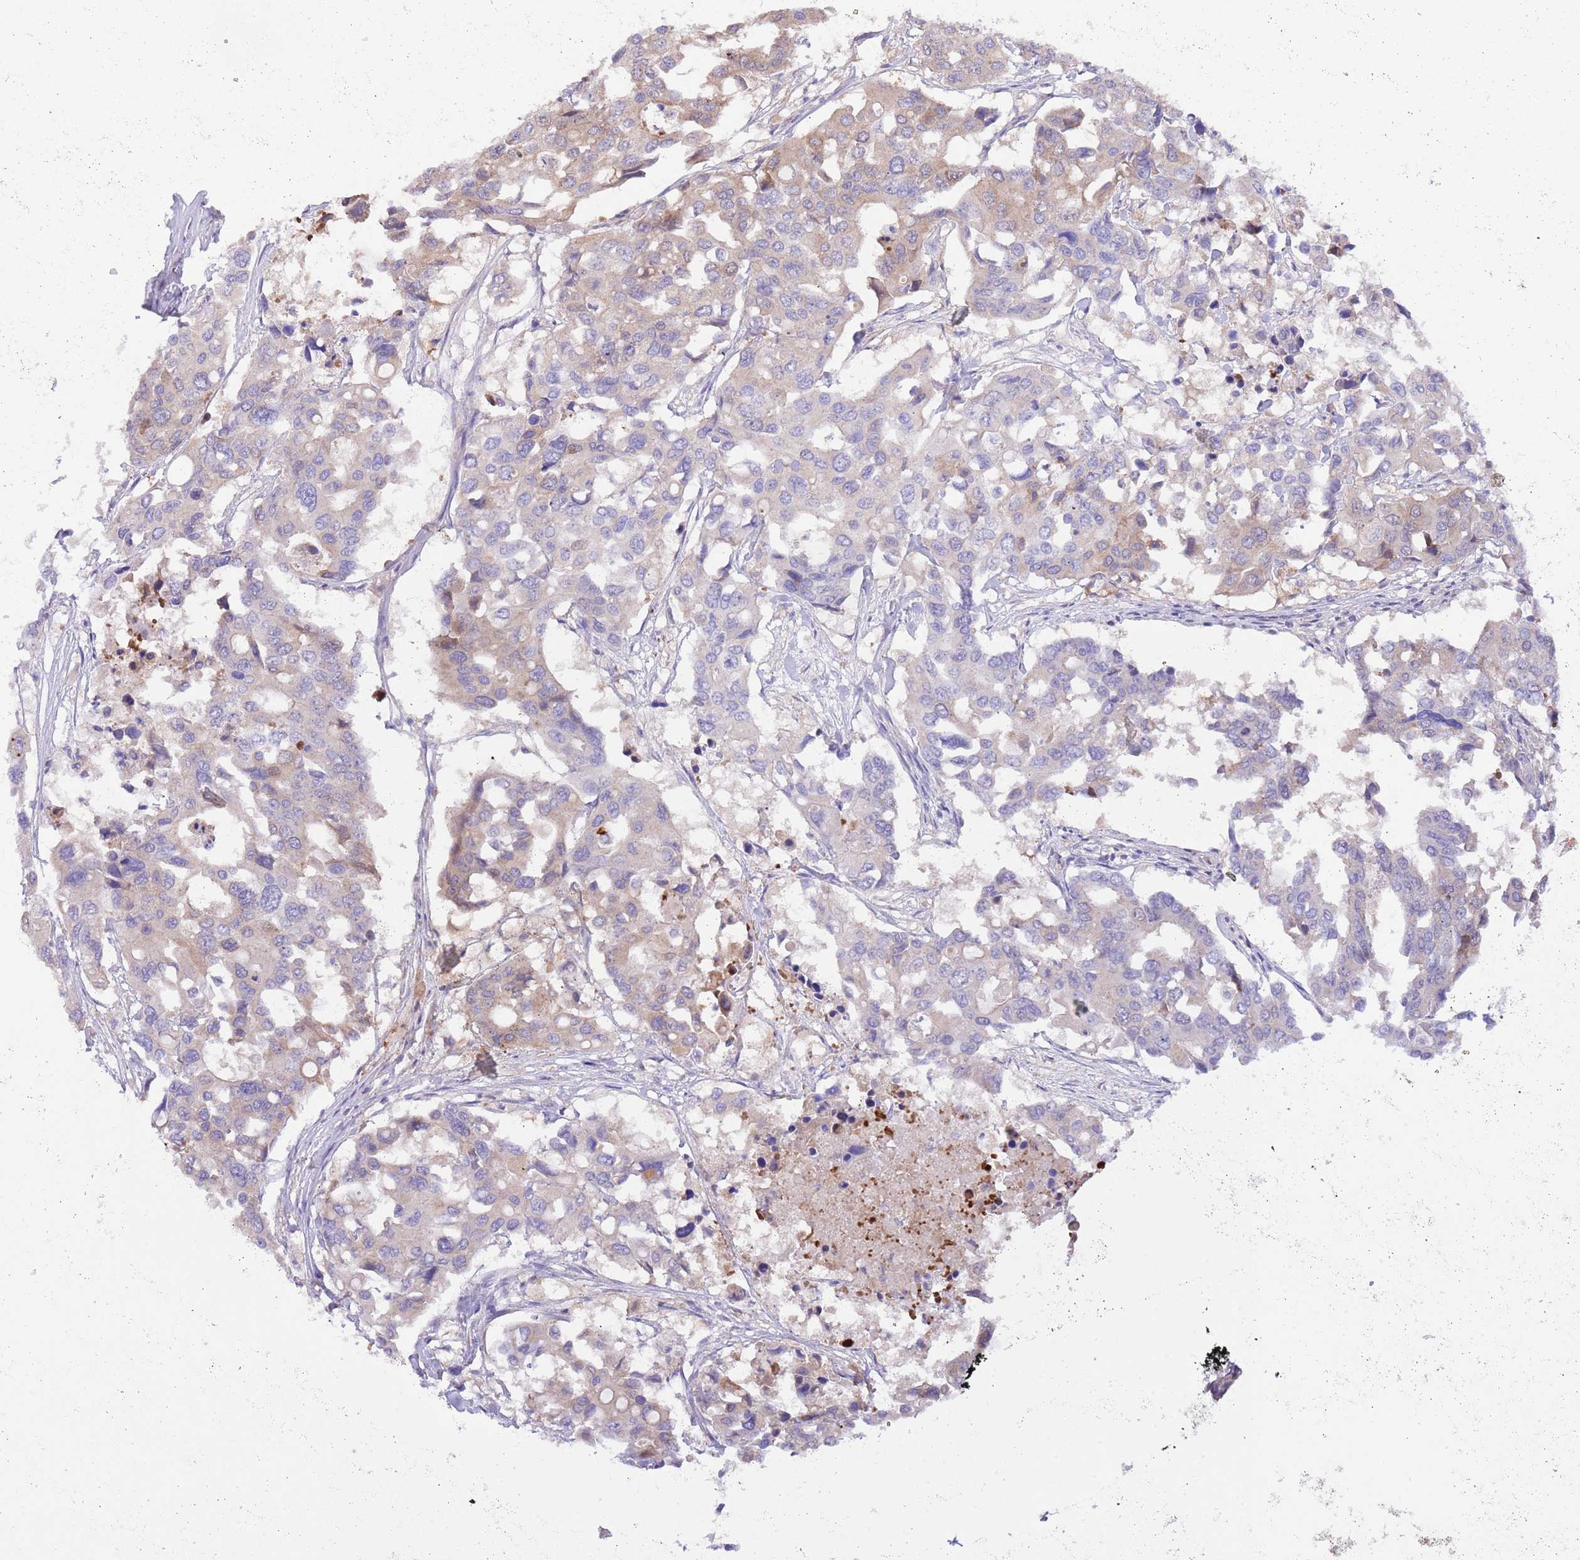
{"staining": {"intensity": "weak", "quantity": "25%-75%", "location": "cytoplasmic/membranous"}, "tissue": "colorectal cancer", "cell_type": "Tumor cells", "image_type": "cancer", "snomed": [{"axis": "morphology", "description": "Adenocarcinoma, NOS"}, {"axis": "topography", "description": "Colon"}], "caption": "About 25%-75% of tumor cells in colorectal cancer show weak cytoplasmic/membranous protein staining as visualized by brown immunohistochemical staining.", "gene": "PRR32", "patient": {"sex": "male", "age": 77}}